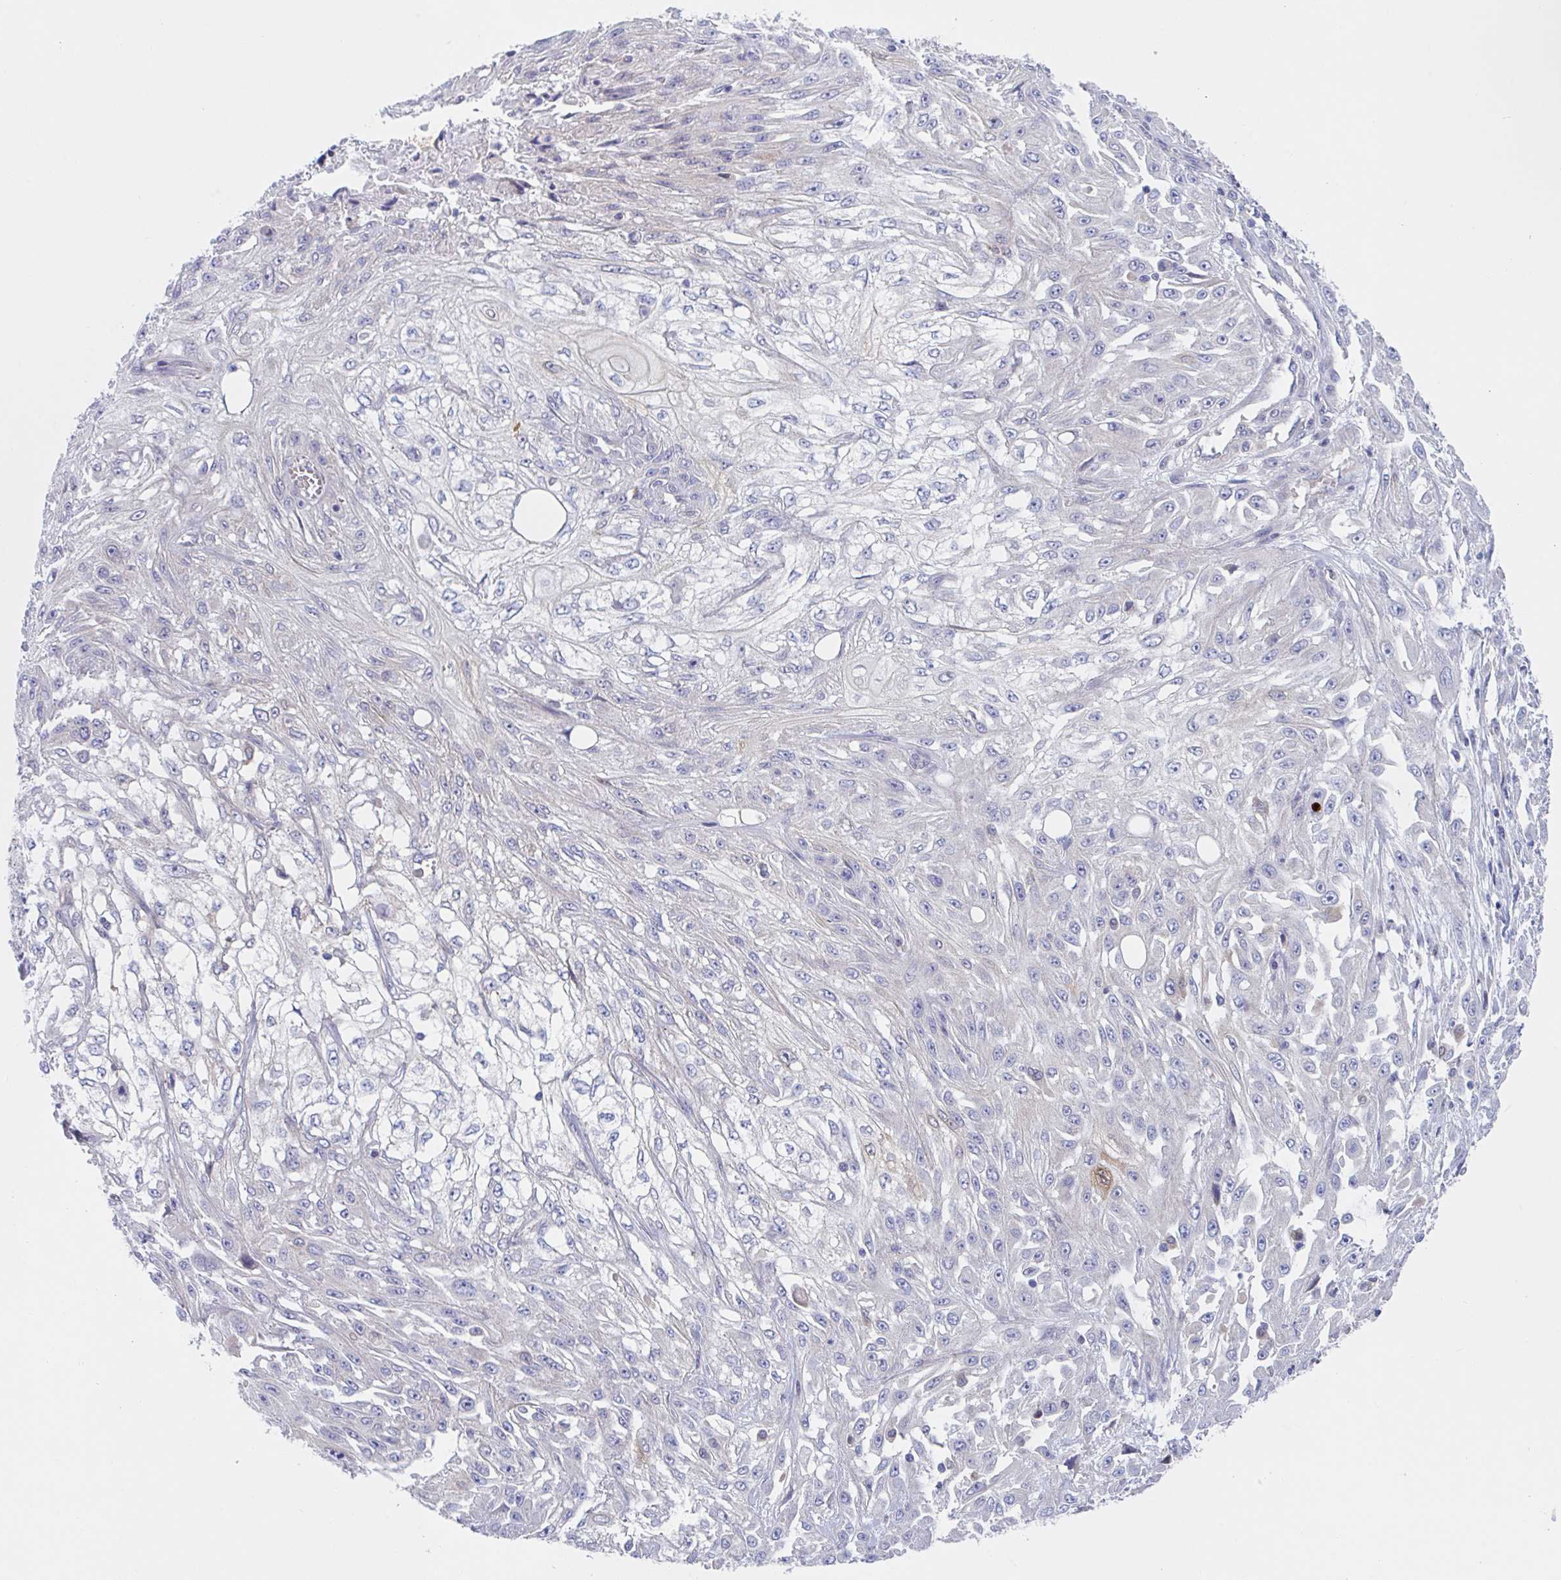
{"staining": {"intensity": "negative", "quantity": "none", "location": "none"}, "tissue": "skin cancer", "cell_type": "Tumor cells", "image_type": "cancer", "snomed": [{"axis": "morphology", "description": "Squamous cell carcinoma, NOS"}, {"axis": "morphology", "description": "Squamous cell carcinoma, metastatic, NOS"}, {"axis": "topography", "description": "Skin"}, {"axis": "topography", "description": "Lymph node"}], "caption": "This is a image of IHC staining of skin cancer (squamous cell carcinoma), which shows no expression in tumor cells.", "gene": "TMEM86A", "patient": {"sex": "male", "age": 75}}